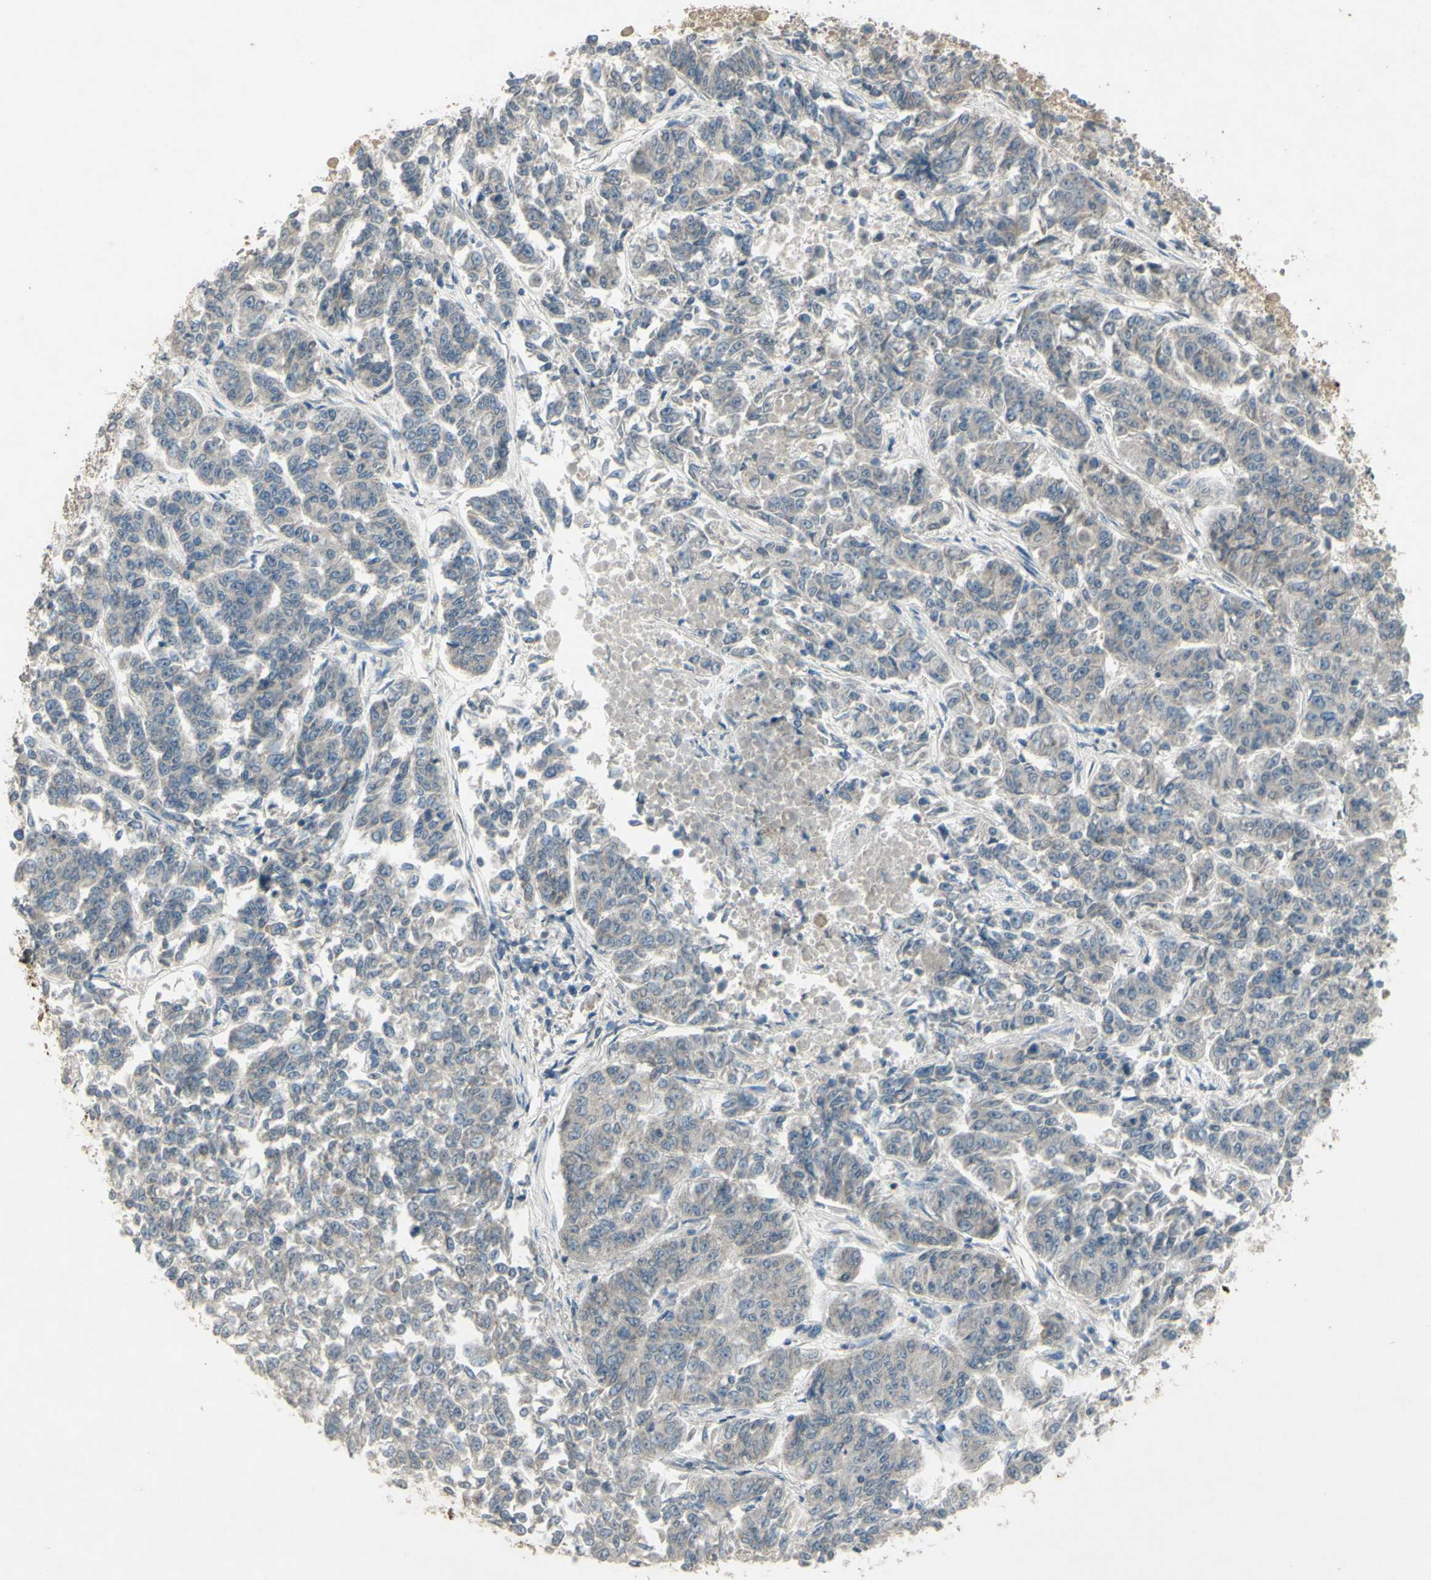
{"staining": {"intensity": "weak", "quantity": ">75%", "location": "cytoplasmic/membranous"}, "tissue": "lung cancer", "cell_type": "Tumor cells", "image_type": "cancer", "snomed": [{"axis": "morphology", "description": "Adenocarcinoma, NOS"}, {"axis": "topography", "description": "Lung"}], "caption": "High-magnification brightfield microscopy of lung adenocarcinoma stained with DAB (brown) and counterstained with hematoxylin (blue). tumor cells exhibit weak cytoplasmic/membranous positivity is identified in approximately>75% of cells. The protein of interest is shown in brown color, while the nuclei are stained blue.", "gene": "TIMM21", "patient": {"sex": "male", "age": 84}}